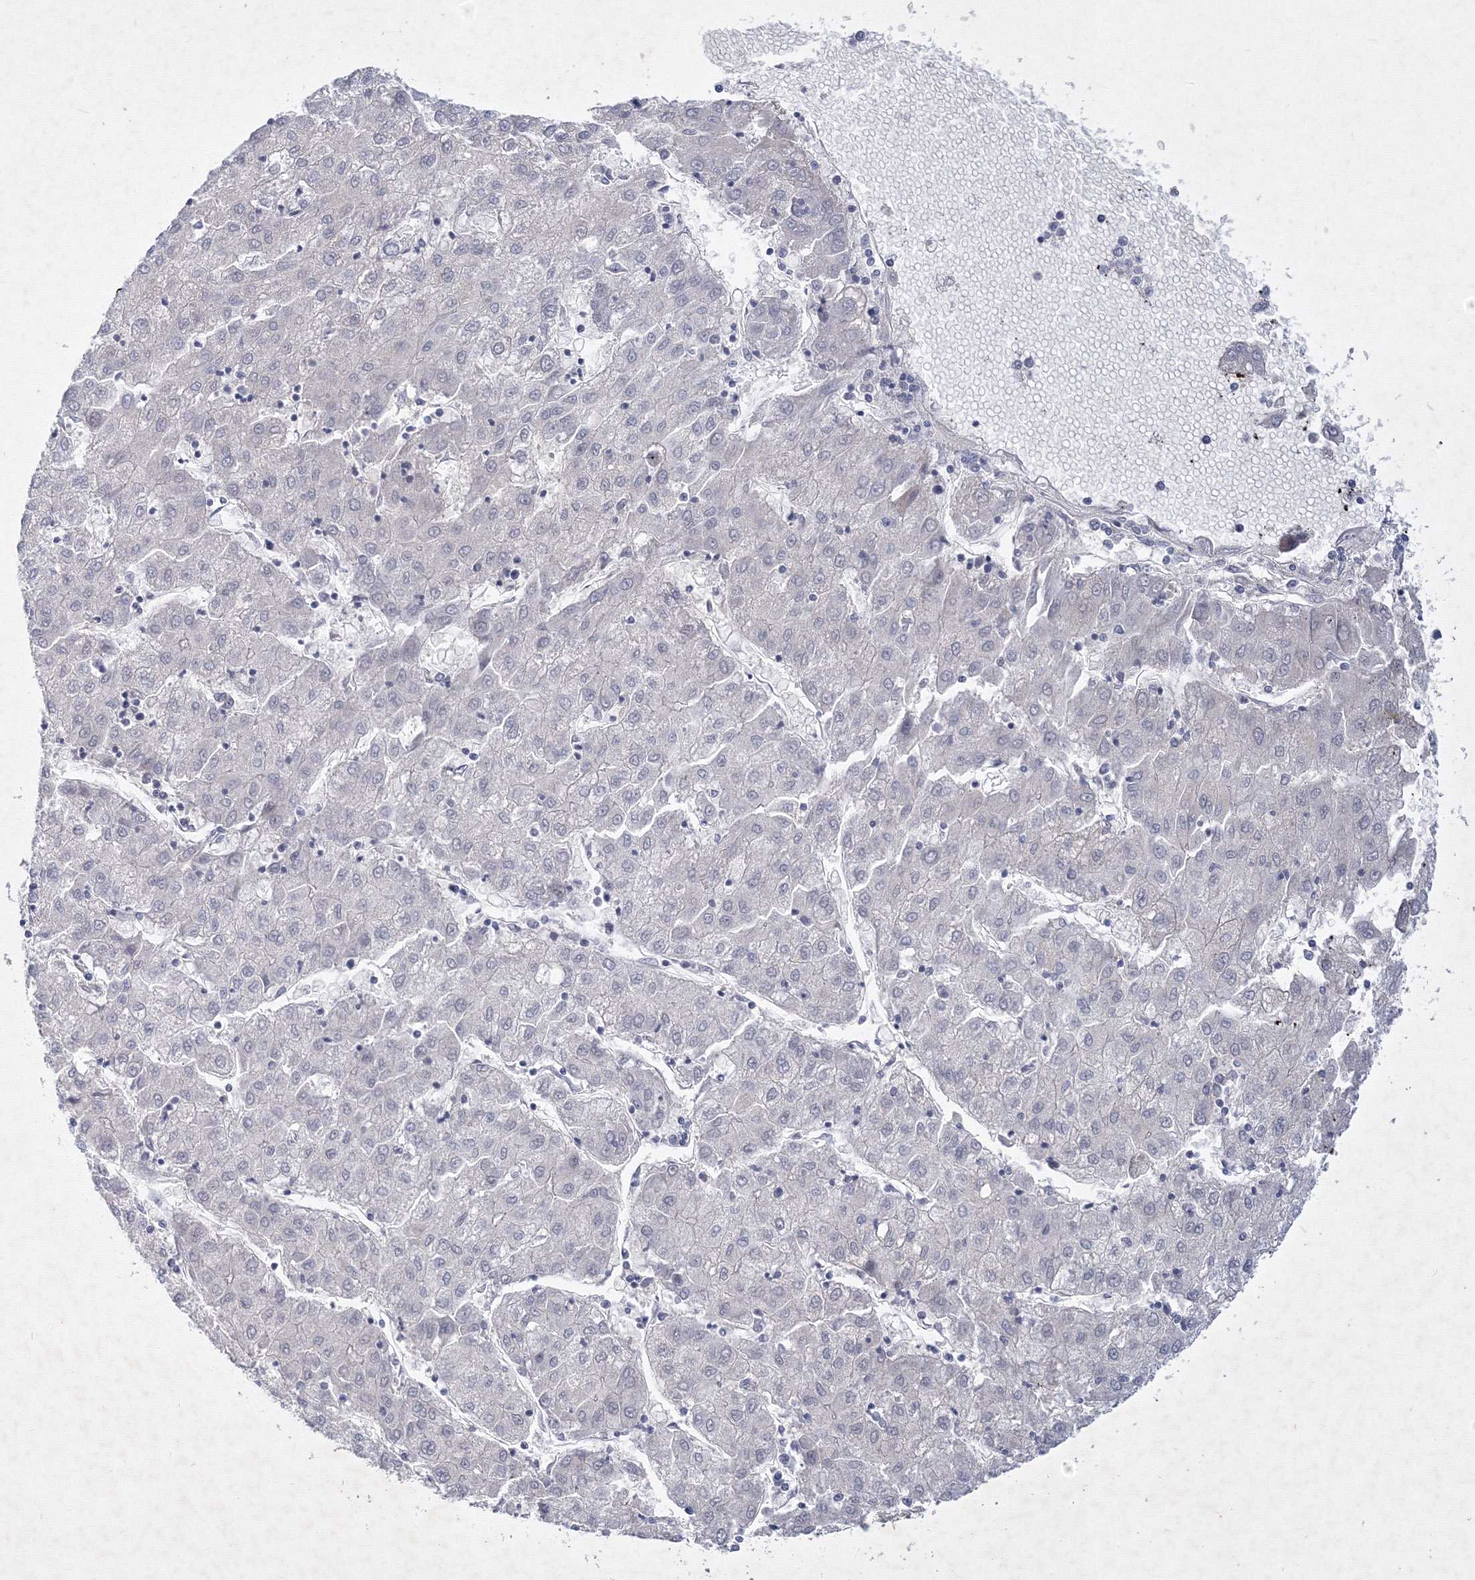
{"staining": {"intensity": "negative", "quantity": "none", "location": "none"}, "tissue": "liver cancer", "cell_type": "Tumor cells", "image_type": "cancer", "snomed": [{"axis": "morphology", "description": "Carcinoma, Hepatocellular, NOS"}, {"axis": "topography", "description": "Liver"}], "caption": "This is a image of IHC staining of liver cancer (hepatocellular carcinoma), which shows no expression in tumor cells.", "gene": "SF3B6", "patient": {"sex": "male", "age": 72}}